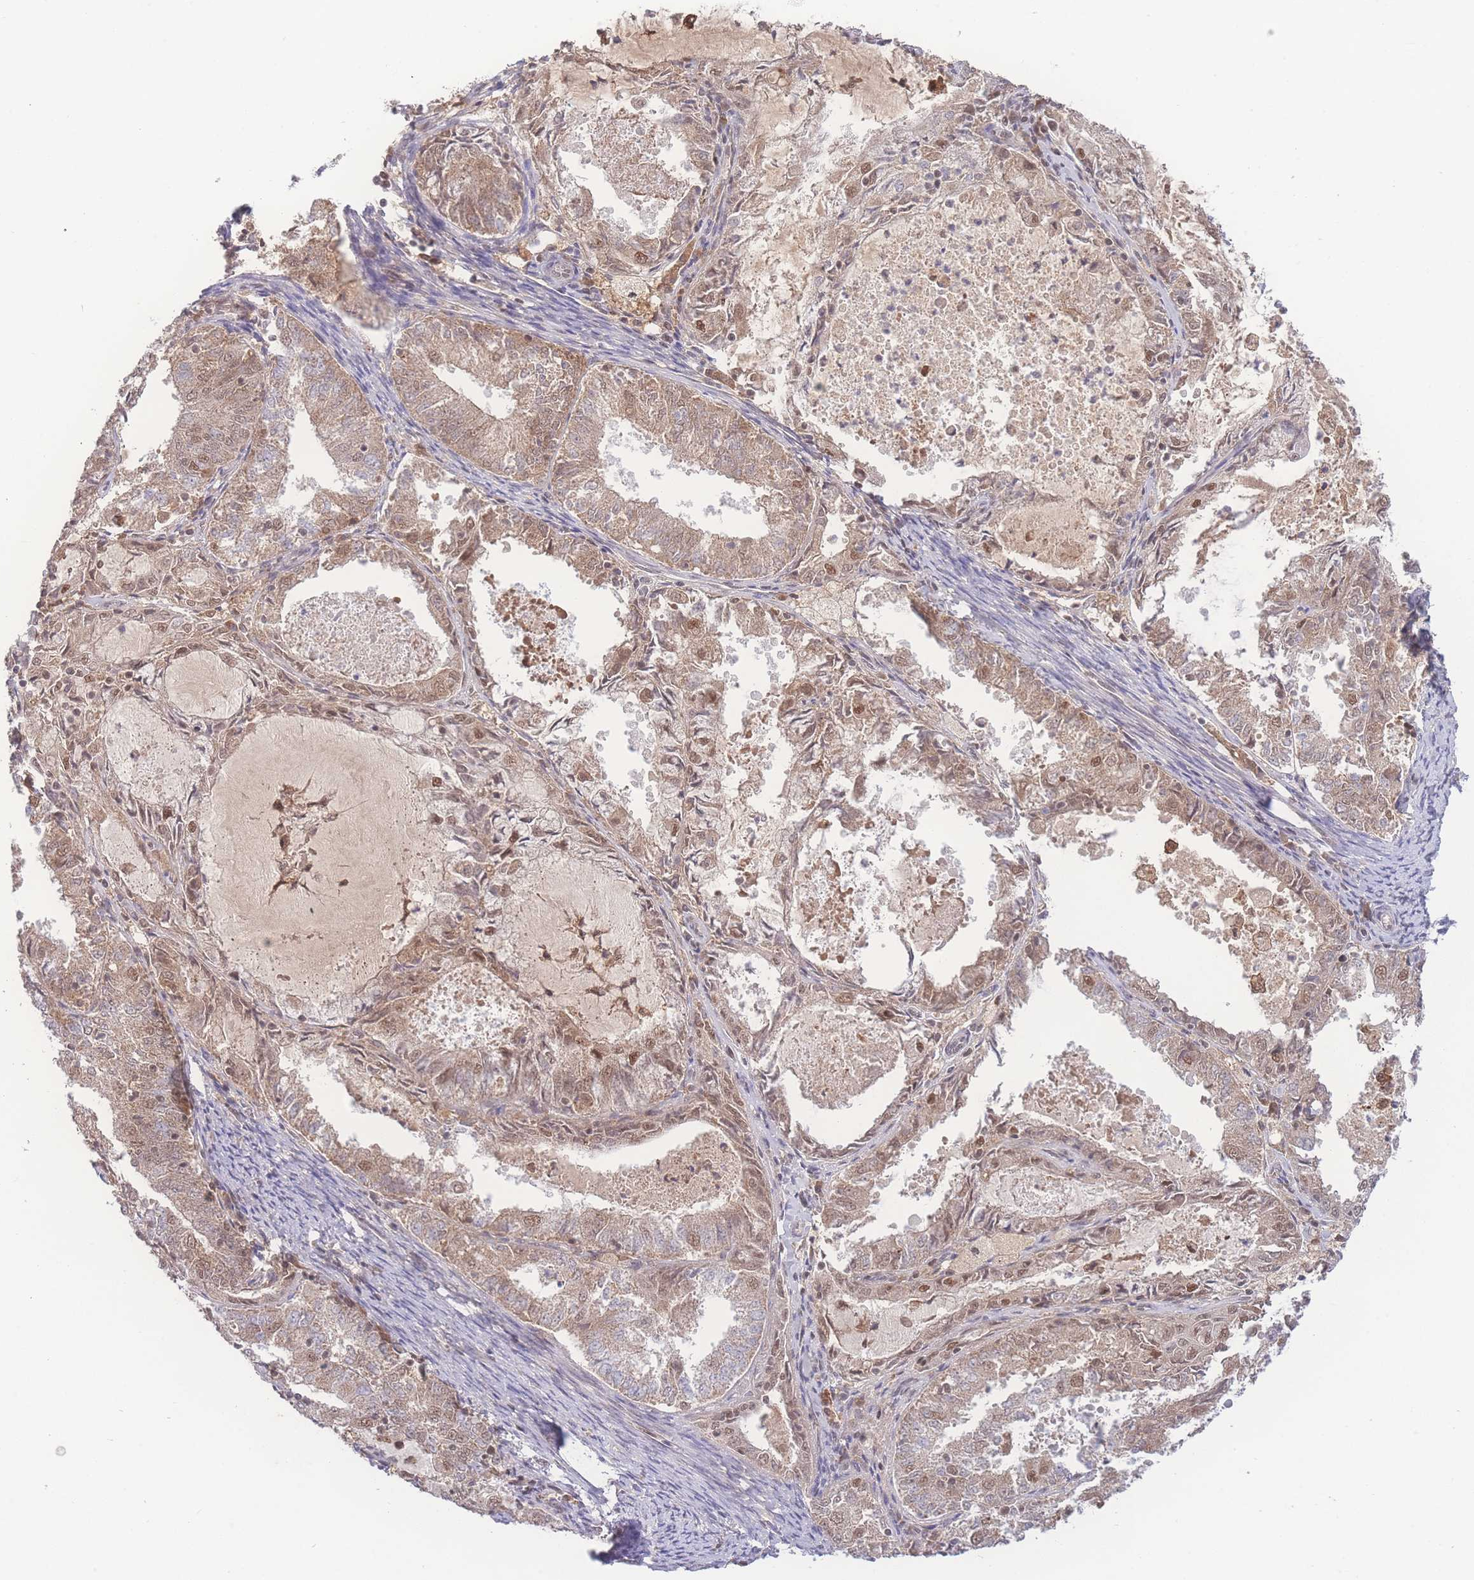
{"staining": {"intensity": "moderate", "quantity": "25%-75%", "location": "nuclear"}, "tissue": "endometrial cancer", "cell_type": "Tumor cells", "image_type": "cancer", "snomed": [{"axis": "morphology", "description": "Adenocarcinoma, NOS"}, {"axis": "topography", "description": "Endometrium"}], "caption": "Human endometrial cancer stained with a protein marker demonstrates moderate staining in tumor cells.", "gene": "RAVER1", "patient": {"sex": "female", "age": 57}}